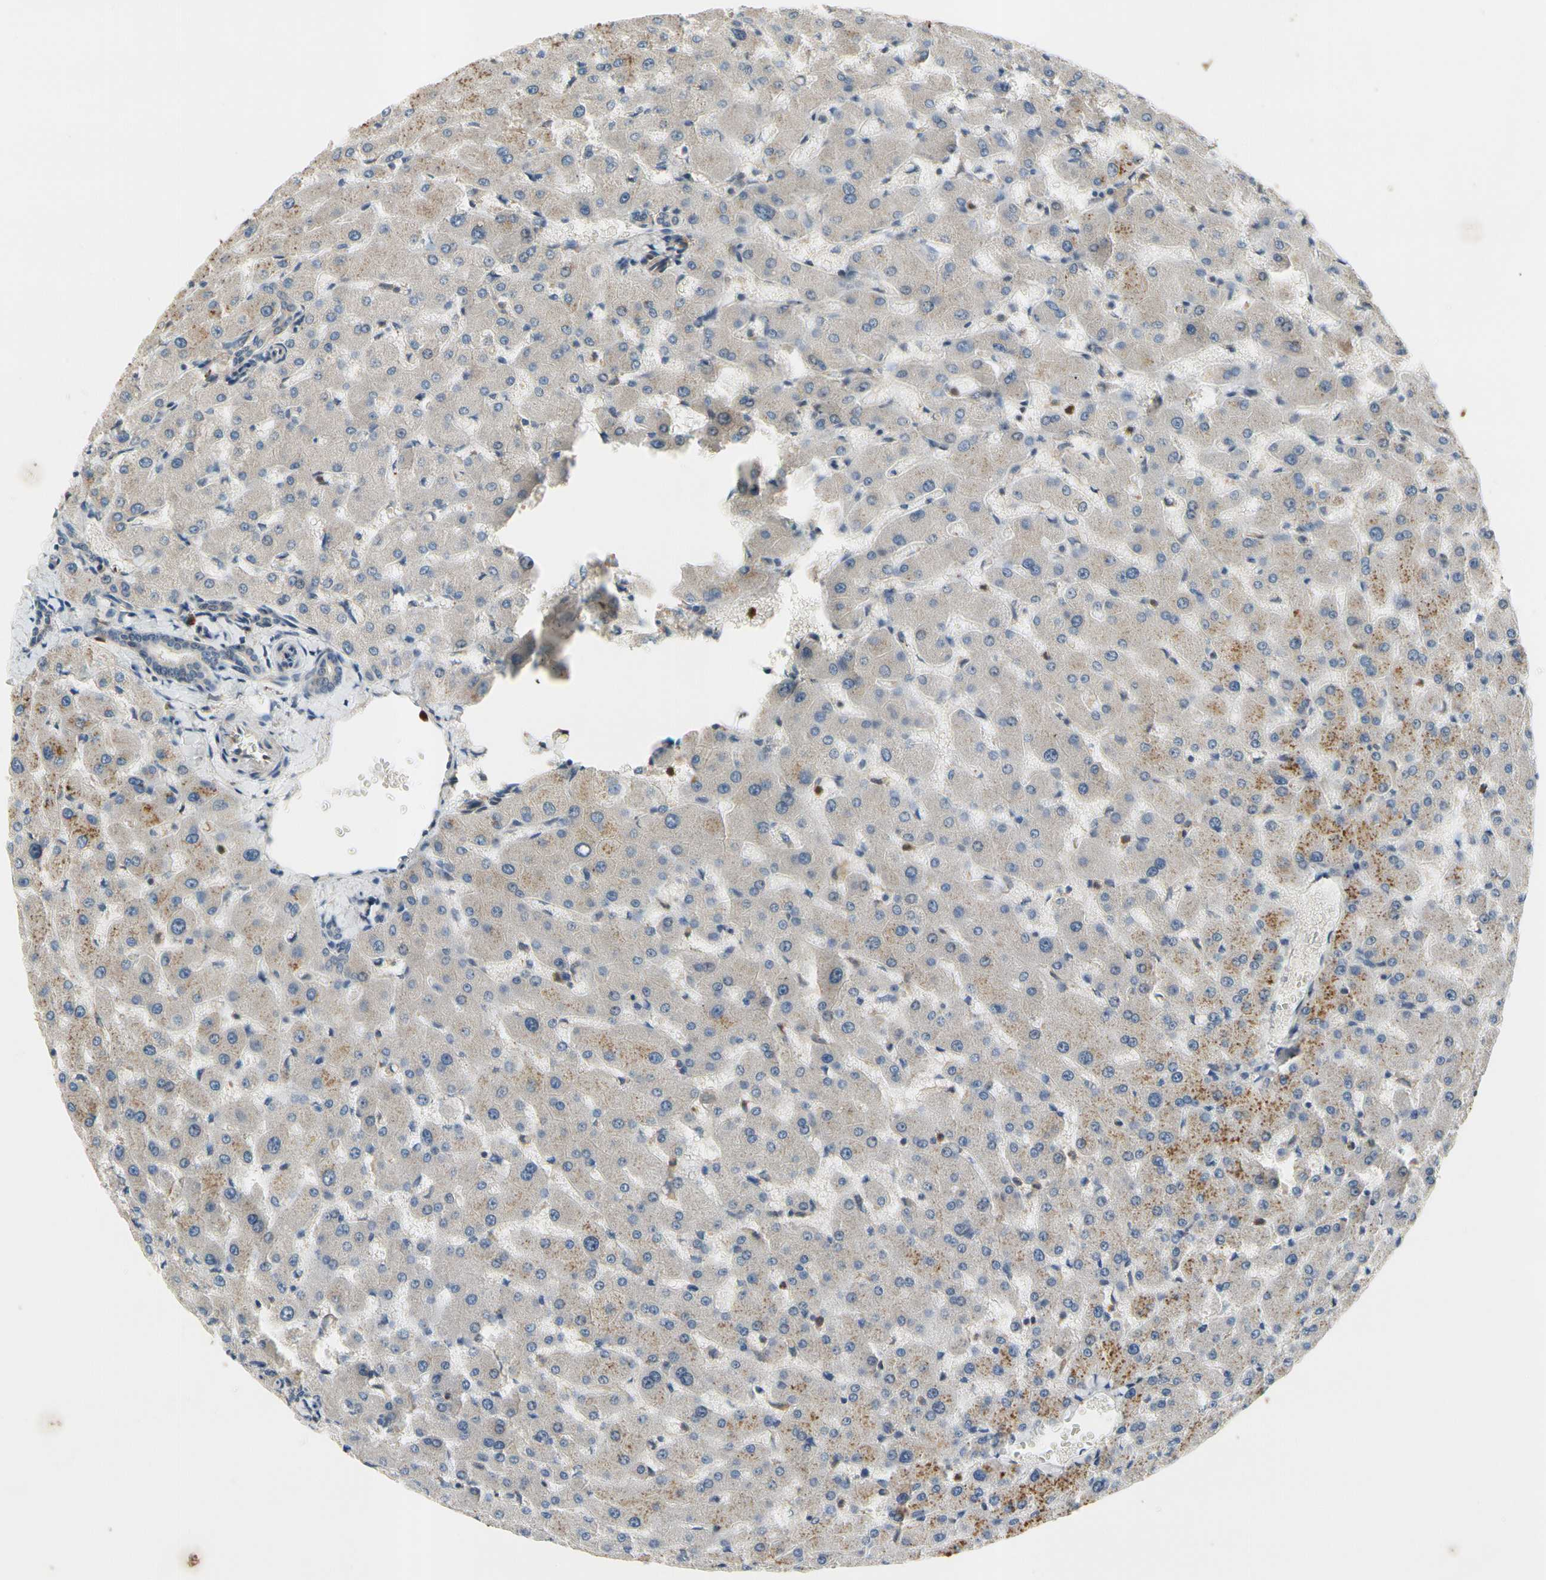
{"staining": {"intensity": "negative", "quantity": "none", "location": "none"}, "tissue": "liver", "cell_type": "Cholangiocytes", "image_type": "normal", "snomed": [{"axis": "morphology", "description": "Normal tissue, NOS"}, {"axis": "topography", "description": "Liver"}], "caption": "The image demonstrates no significant positivity in cholangiocytes of liver. Nuclei are stained in blue.", "gene": "SIGLEC5", "patient": {"sex": "female", "age": 63}}